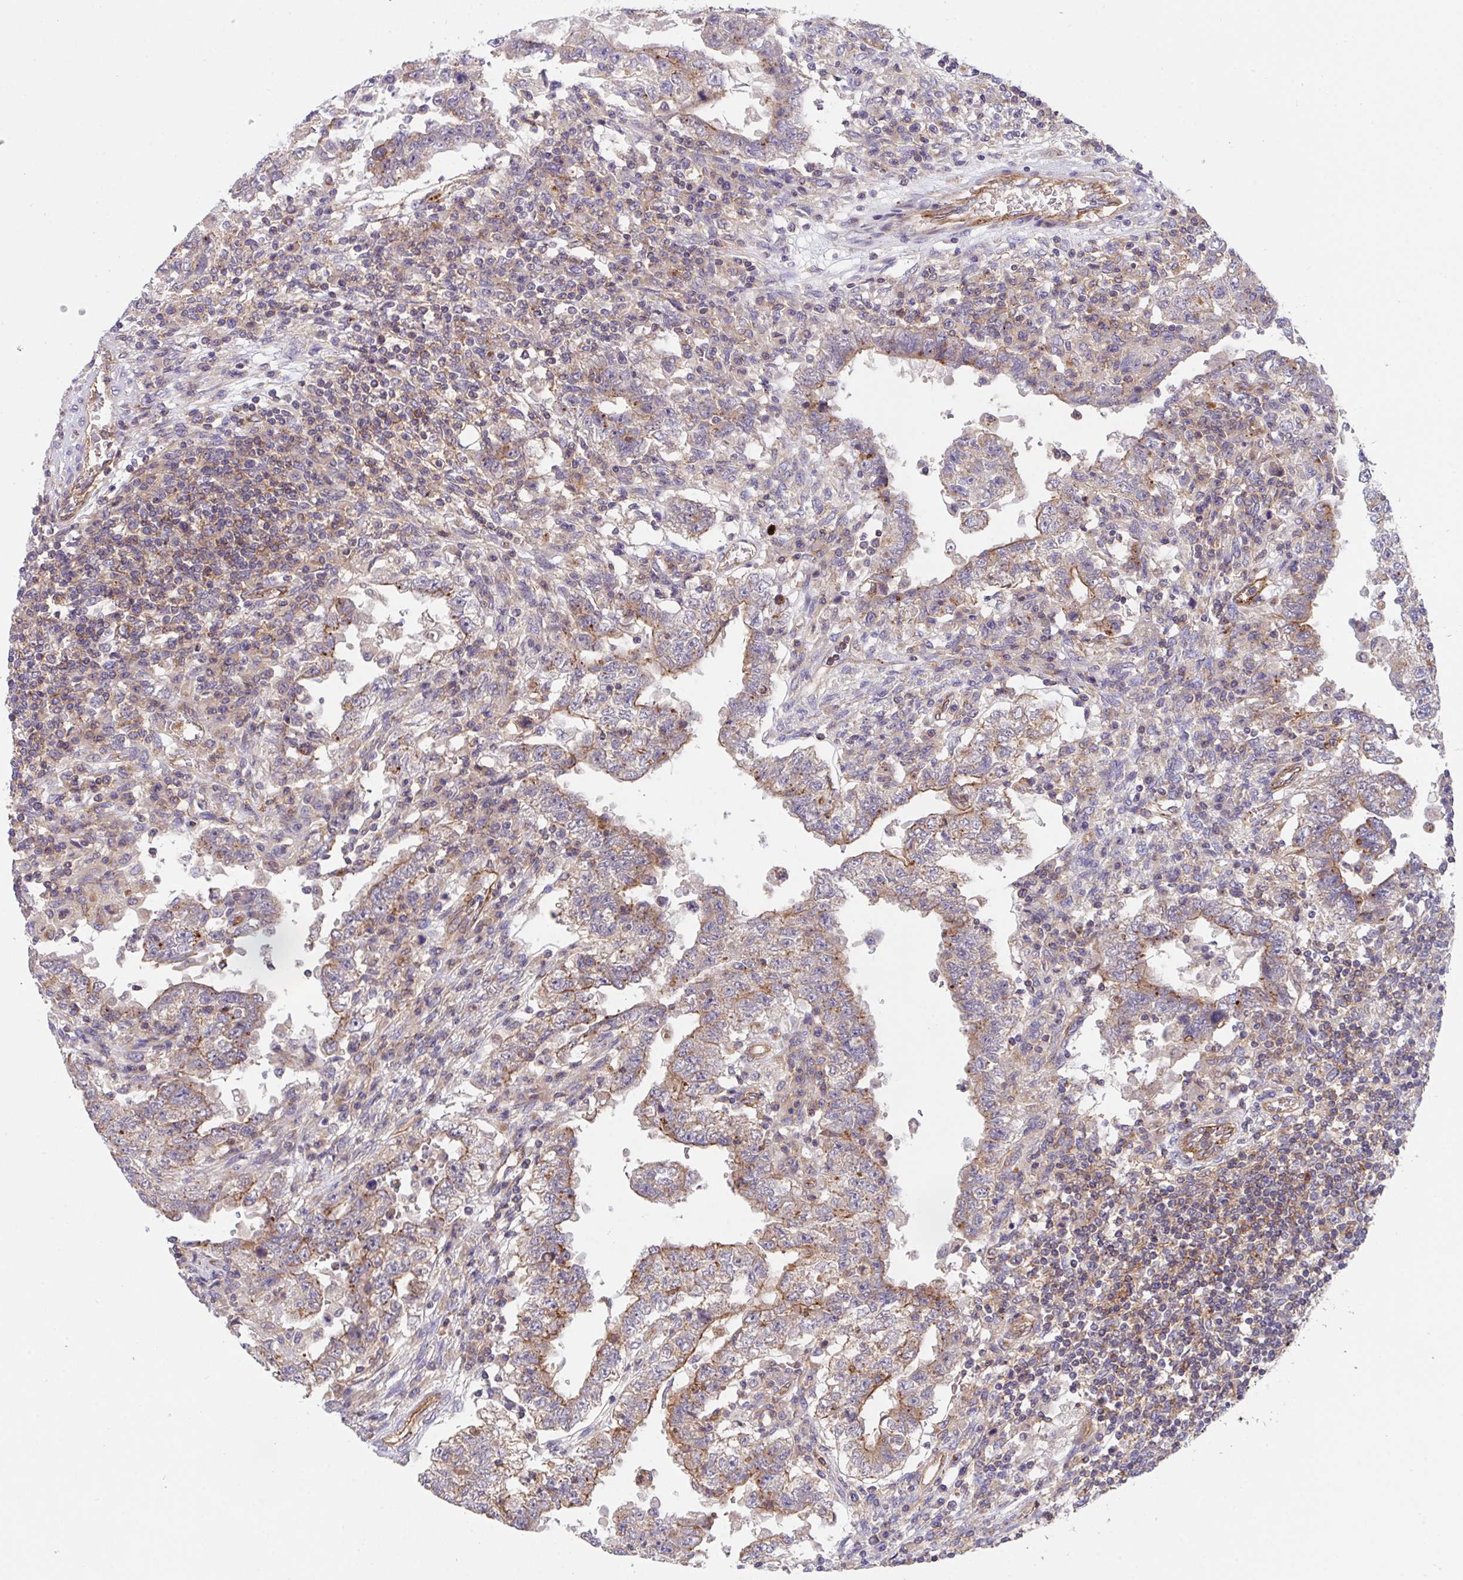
{"staining": {"intensity": "moderate", "quantity": "25%-75%", "location": "cytoplasmic/membranous"}, "tissue": "testis cancer", "cell_type": "Tumor cells", "image_type": "cancer", "snomed": [{"axis": "morphology", "description": "Carcinoma, Embryonal, NOS"}, {"axis": "topography", "description": "Testis"}], "caption": "This photomicrograph displays immunohistochemistry (IHC) staining of testis cancer (embryonal carcinoma), with medium moderate cytoplasmic/membranous positivity in approximately 25%-75% of tumor cells.", "gene": "C4orf36", "patient": {"sex": "male", "age": 26}}